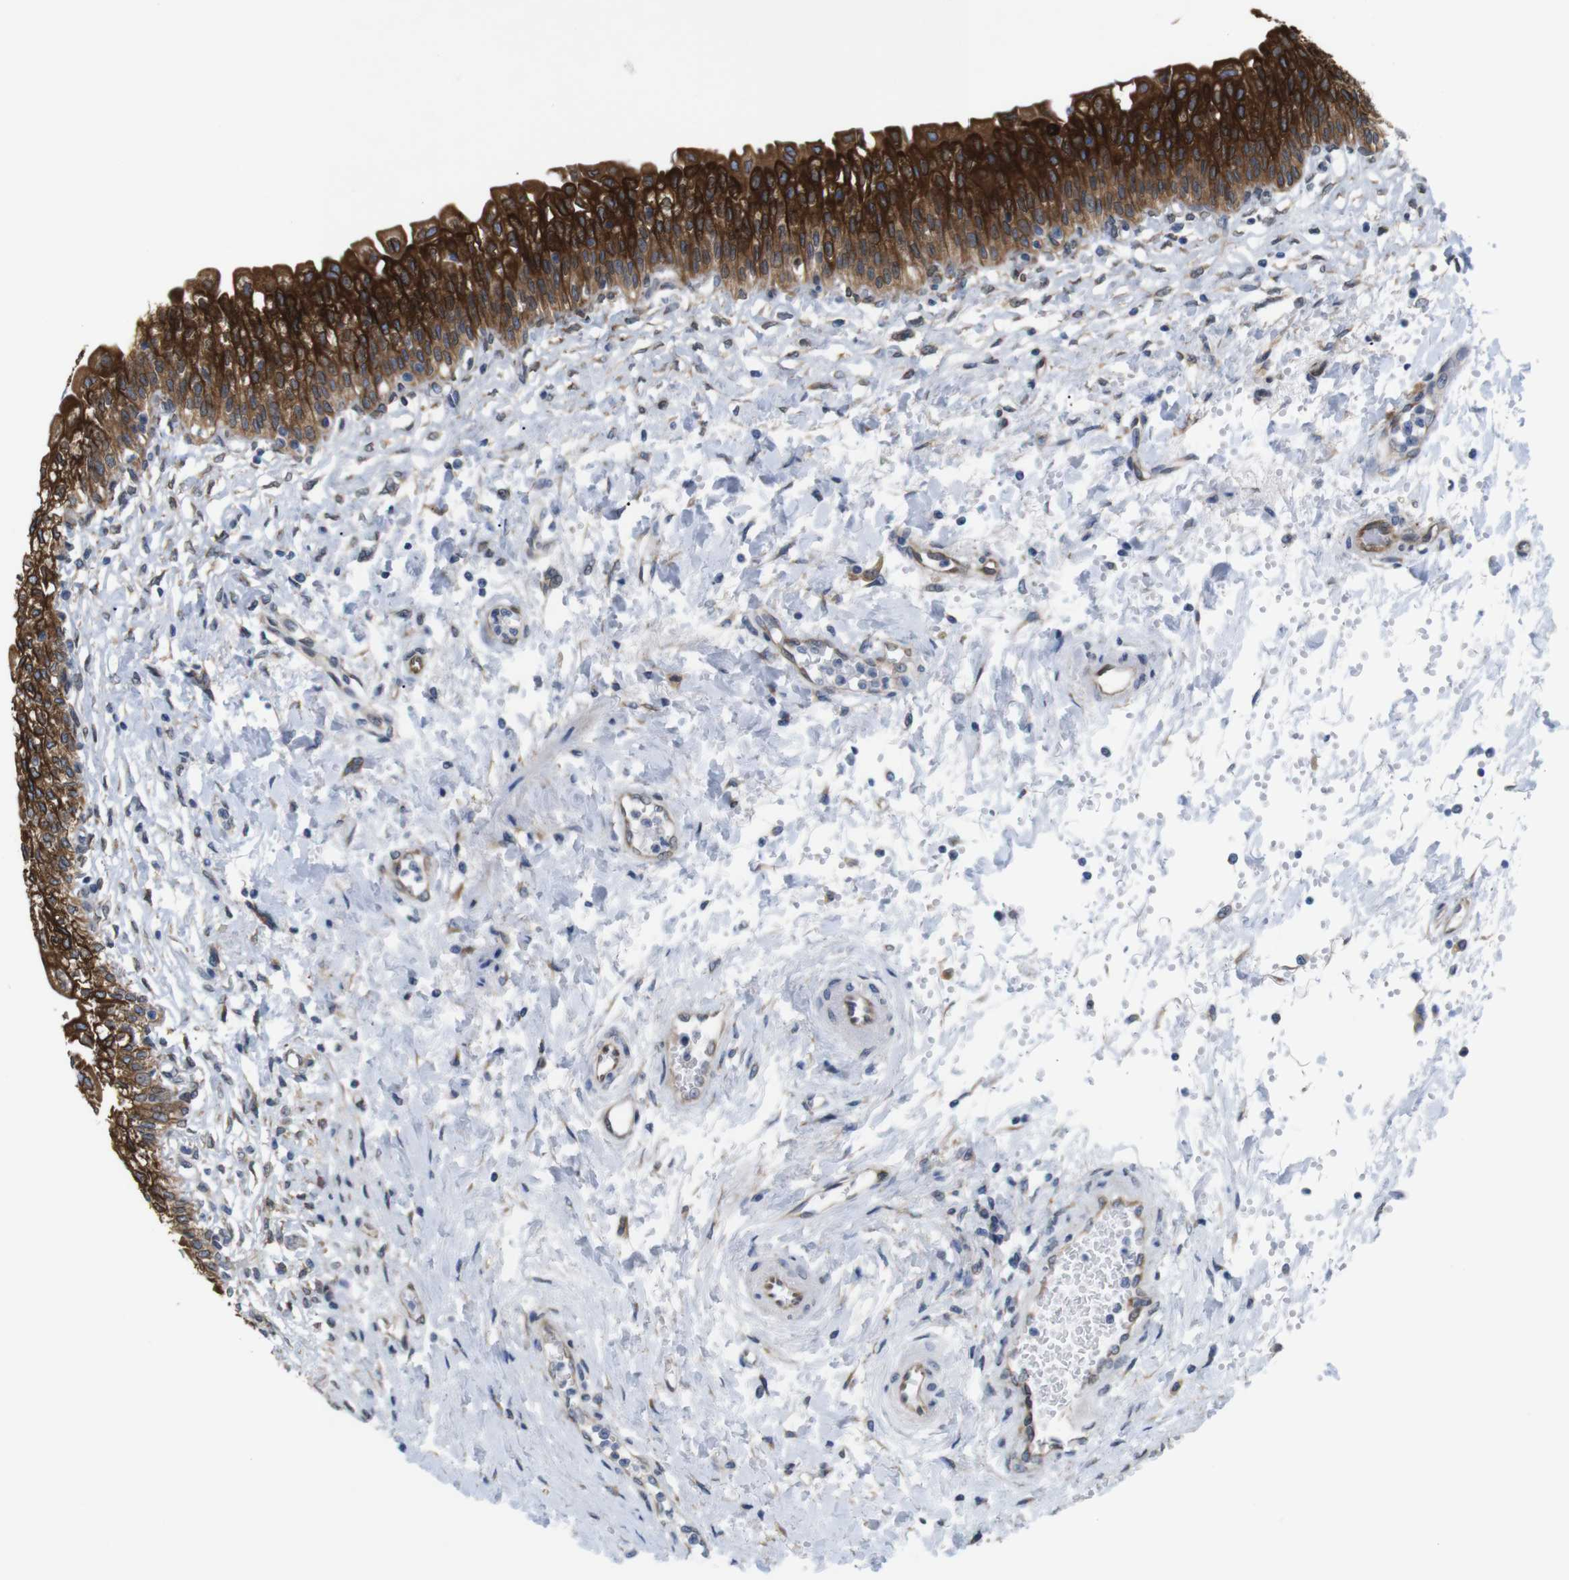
{"staining": {"intensity": "strong", "quantity": ">75%", "location": "cytoplasmic/membranous"}, "tissue": "urinary bladder", "cell_type": "Urothelial cells", "image_type": "normal", "snomed": [{"axis": "morphology", "description": "Normal tissue, NOS"}, {"axis": "topography", "description": "Urinary bladder"}], "caption": "DAB immunohistochemical staining of benign urinary bladder demonstrates strong cytoplasmic/membranous protein expression in about >75% of urothelial cells.", "gene": "HACD3", "patient": {"sex": "male", "age": 55}}